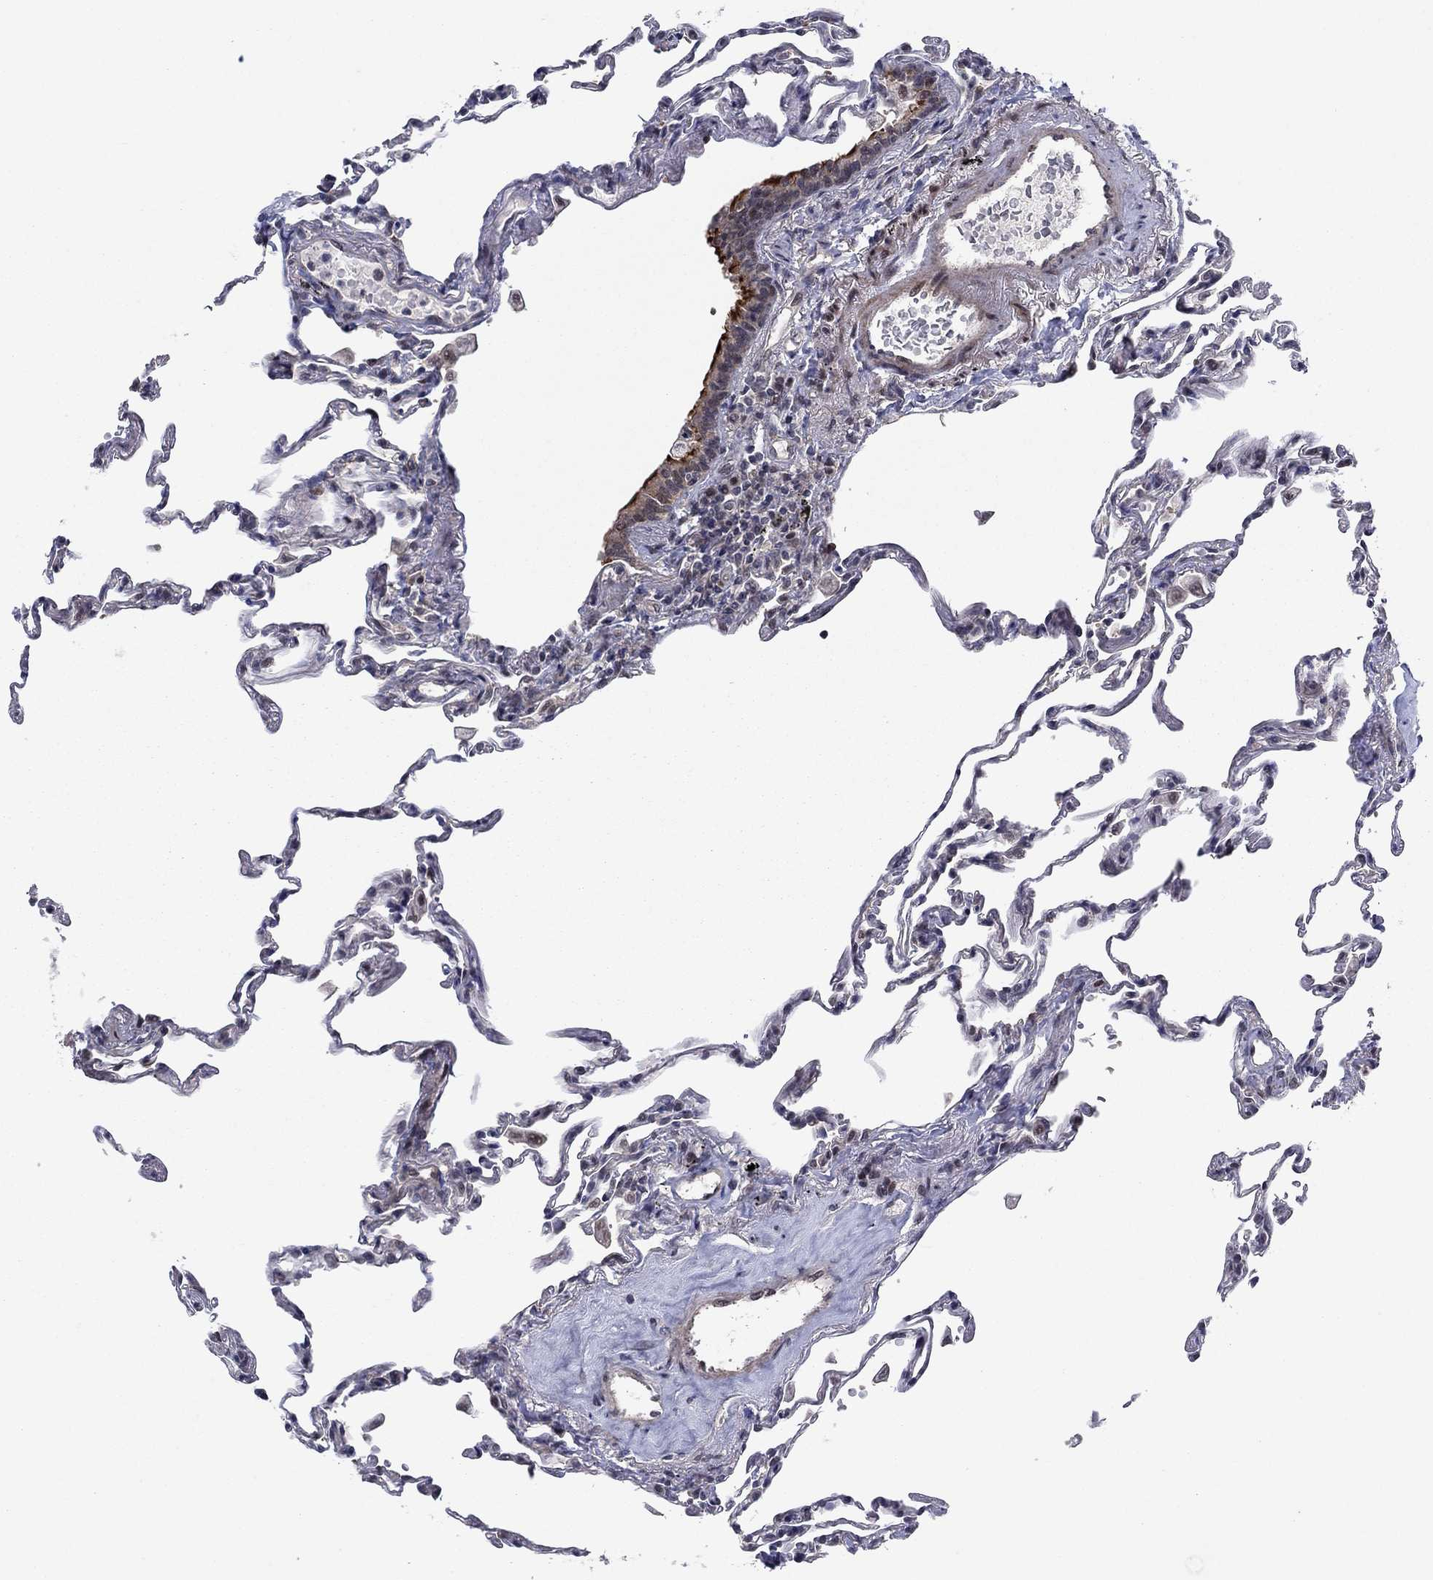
{"staining": {"intensity": "negative", "quantity": "none", "location": "none"}, "tissue": "lung", "cell_type": "Alveolar cells", "image_type": "normal", "snomed": [{"axis": "morphology", "description": "Normal tissue, NOS"}, {"axis": "topography", "description": "Lung"}], "caption": "DAB (3,3'-diaminobenzidine) immunohistochemical staining of unremarkable human lung shows no significant positivity in alveolar cells. Nuclei are stained in blue.", "gene": "PSMC1", "patient": {"sex": "female", "age": 57}}